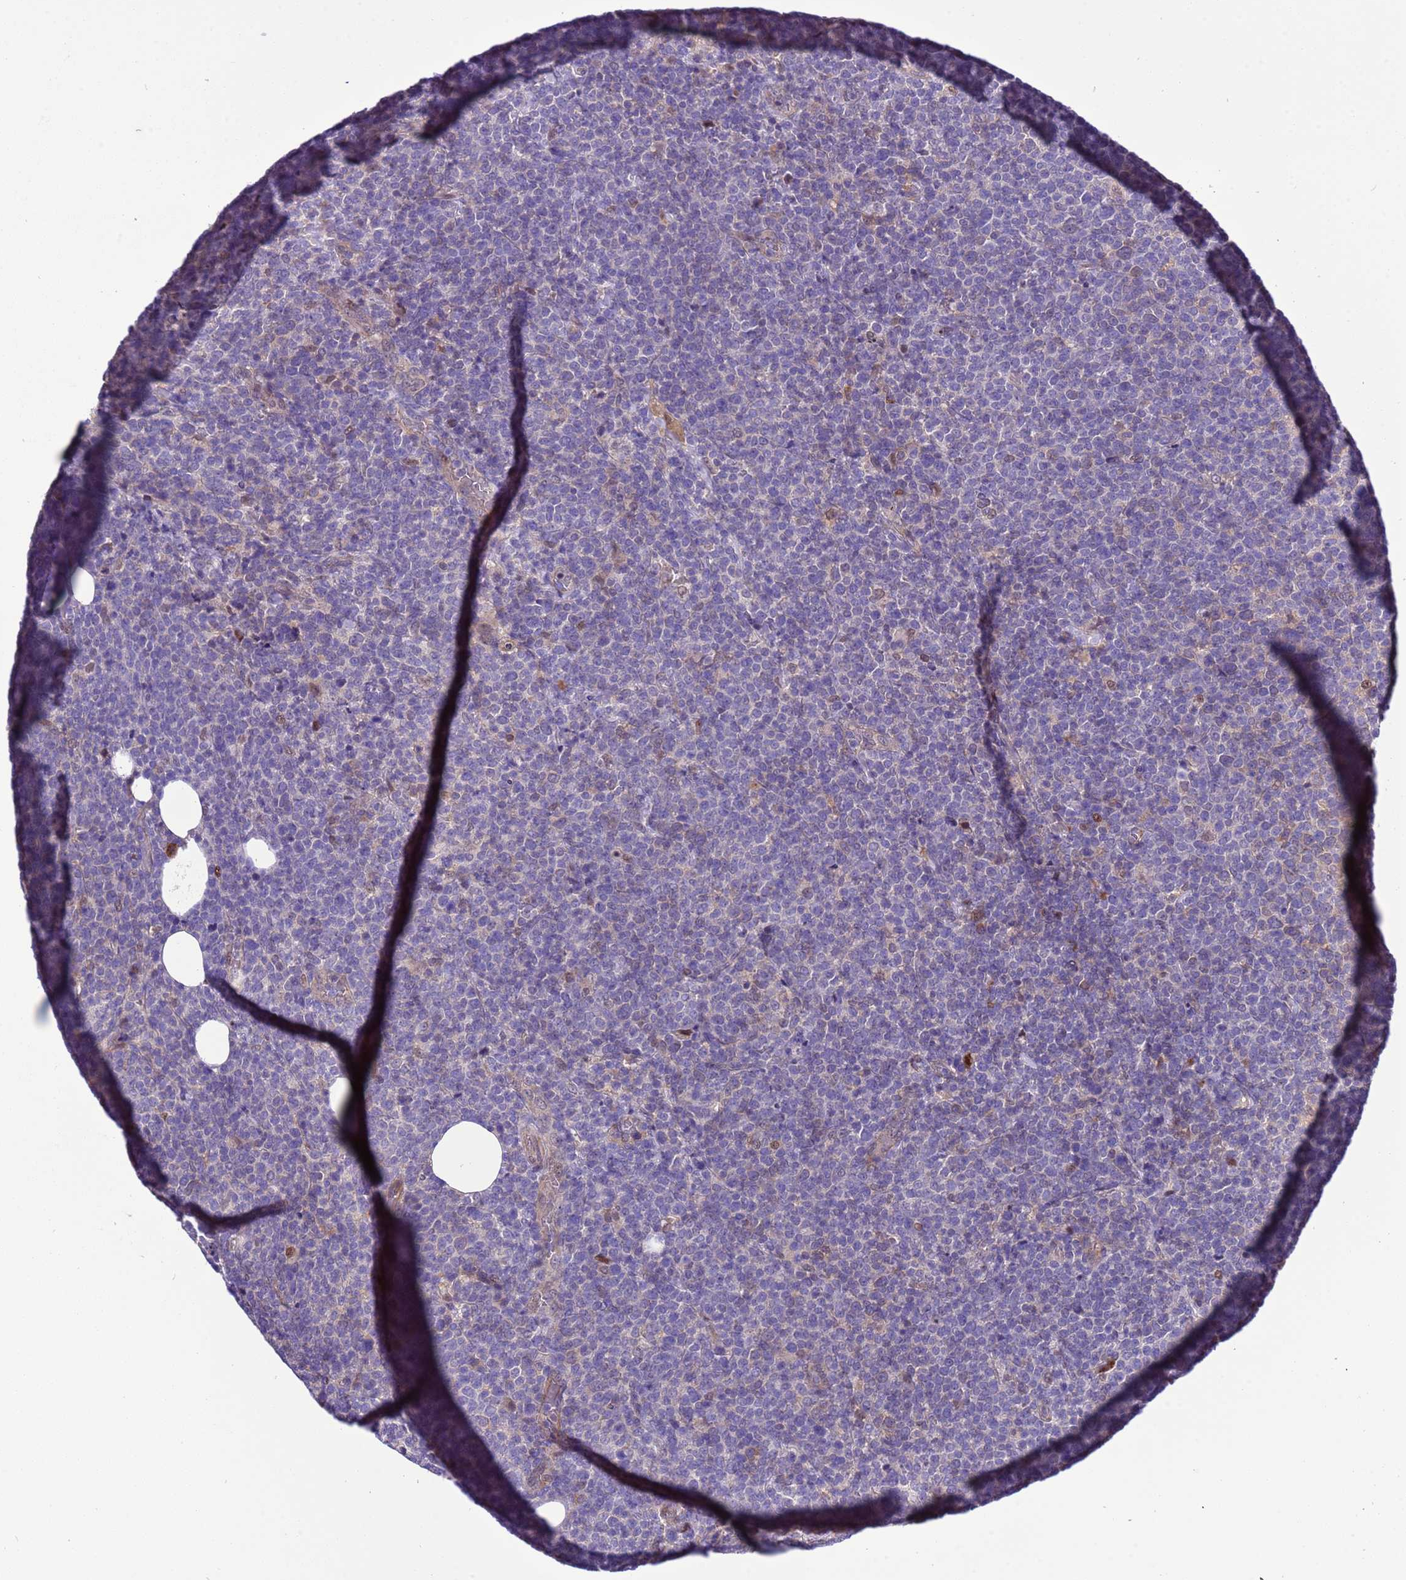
{"staining": {"intensity": "negative", "quantity": "none", "location": "none"}, "tissue": "lymphoma", "cell_type": "Tumor cells", "image_type": "cancer", "snomed": [{"axis": "morphology", "description": "Malignant lymphoma, non-Hodgkin's type, High grade"}, {"axis": "topography", "description": "Lymph node"}], "caption": "The immunohistochemistry image has no significant positivity in tumor cells of lymphoma tissue. Nuclei are stained in blue.", "gene": "RASD1", "patient": {"sex": "male", "age": 61}}